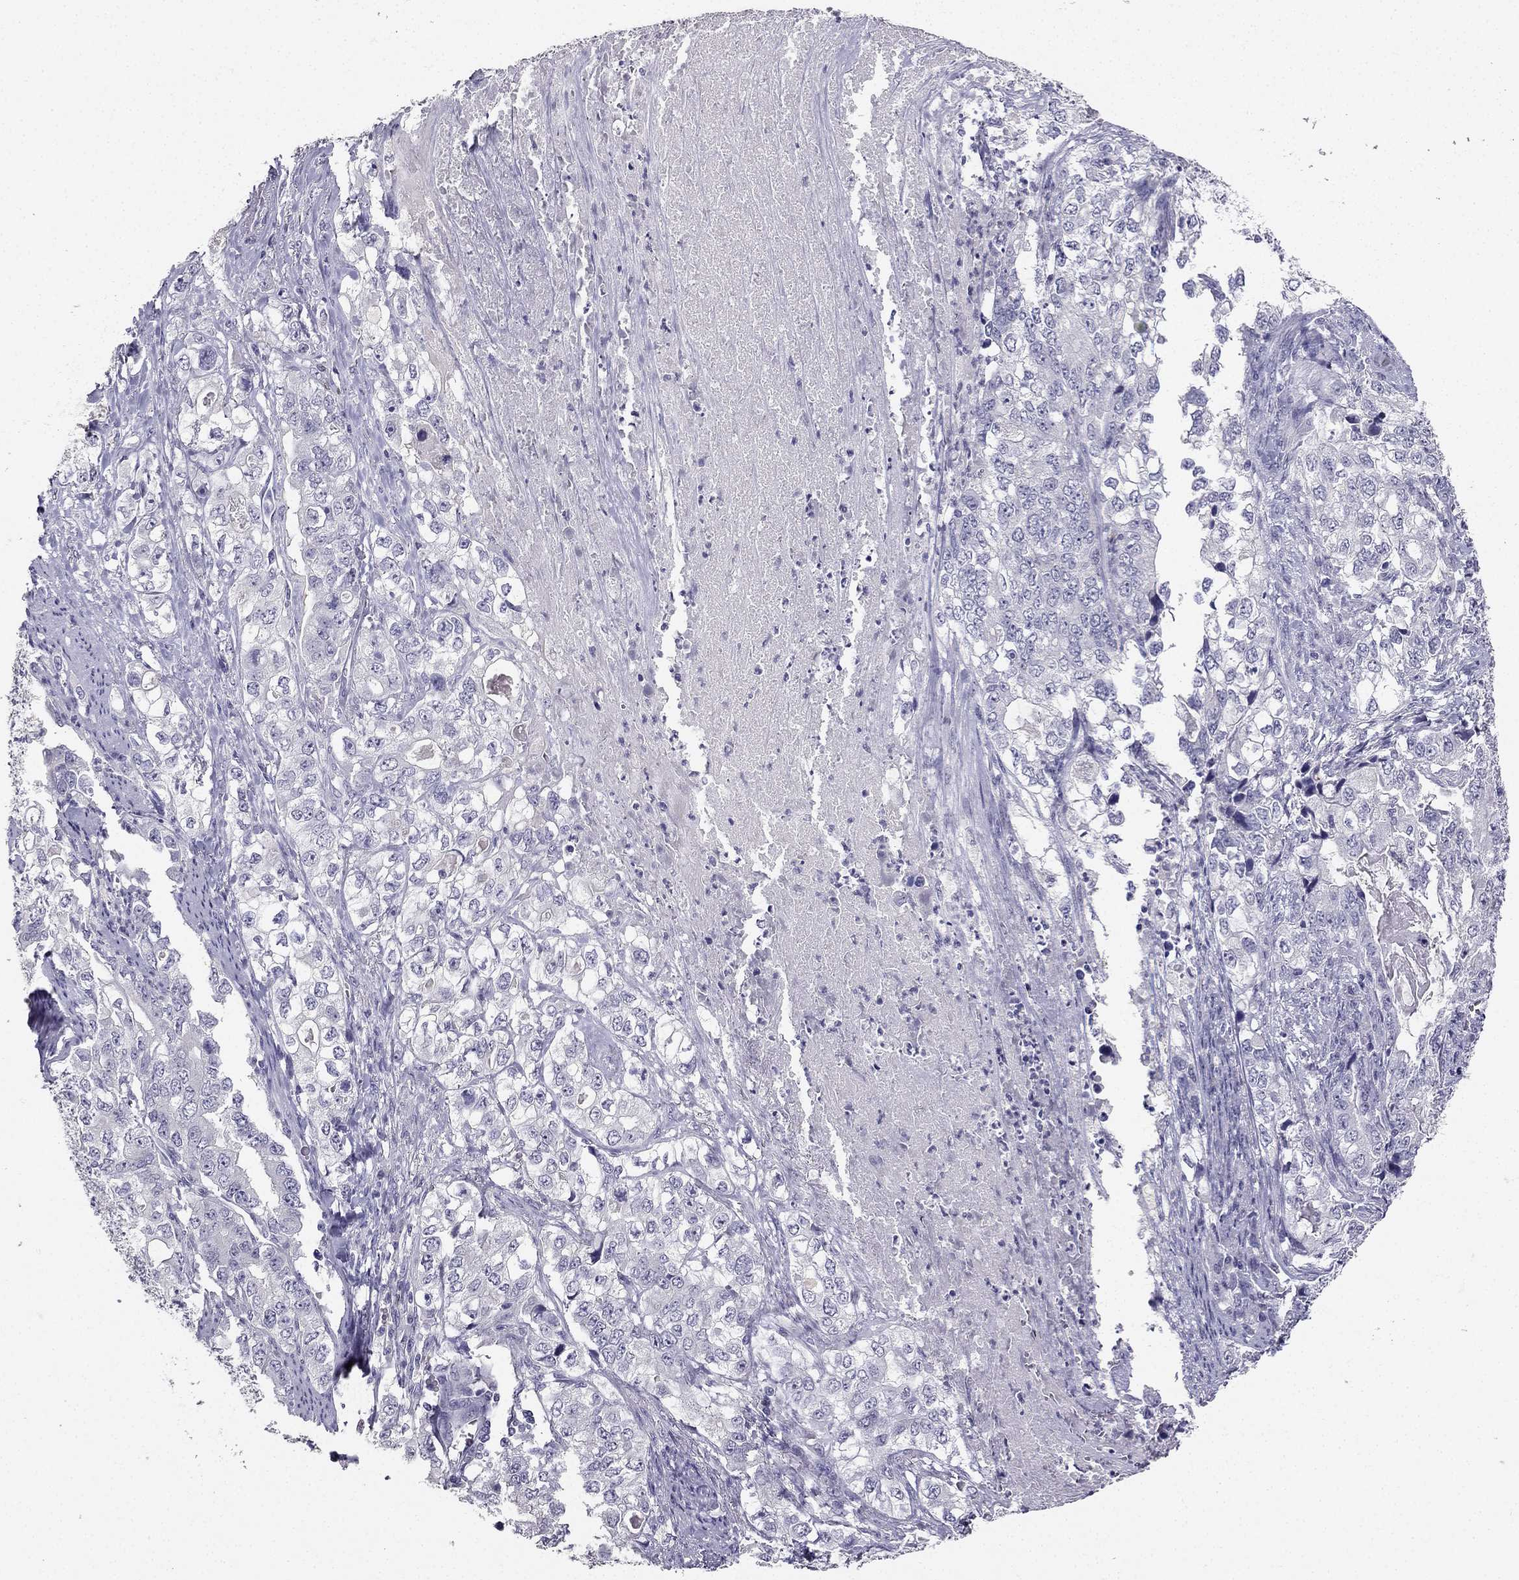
{"staining": {"intensity": "negative", "quantity": "none", "location": "none"}, "tissue": "stomach cancer", "cell_type": "Tumor cells", "image_type": "cancer", "snomed": [{"axis": "morphology", "description": "Adenocarcinoma, NOS"}, {"axis": "topography", "description": "Stomach, lower"}], "caption": "A high-resolution photomicrograph shows immunohistochemistry (IHC) staining of stomach cancer (adenocarcinoma), which displays no significant positivity in tumor cells.", "gene": "CALB2", "patient": {"sex": "female", "age": 72}}